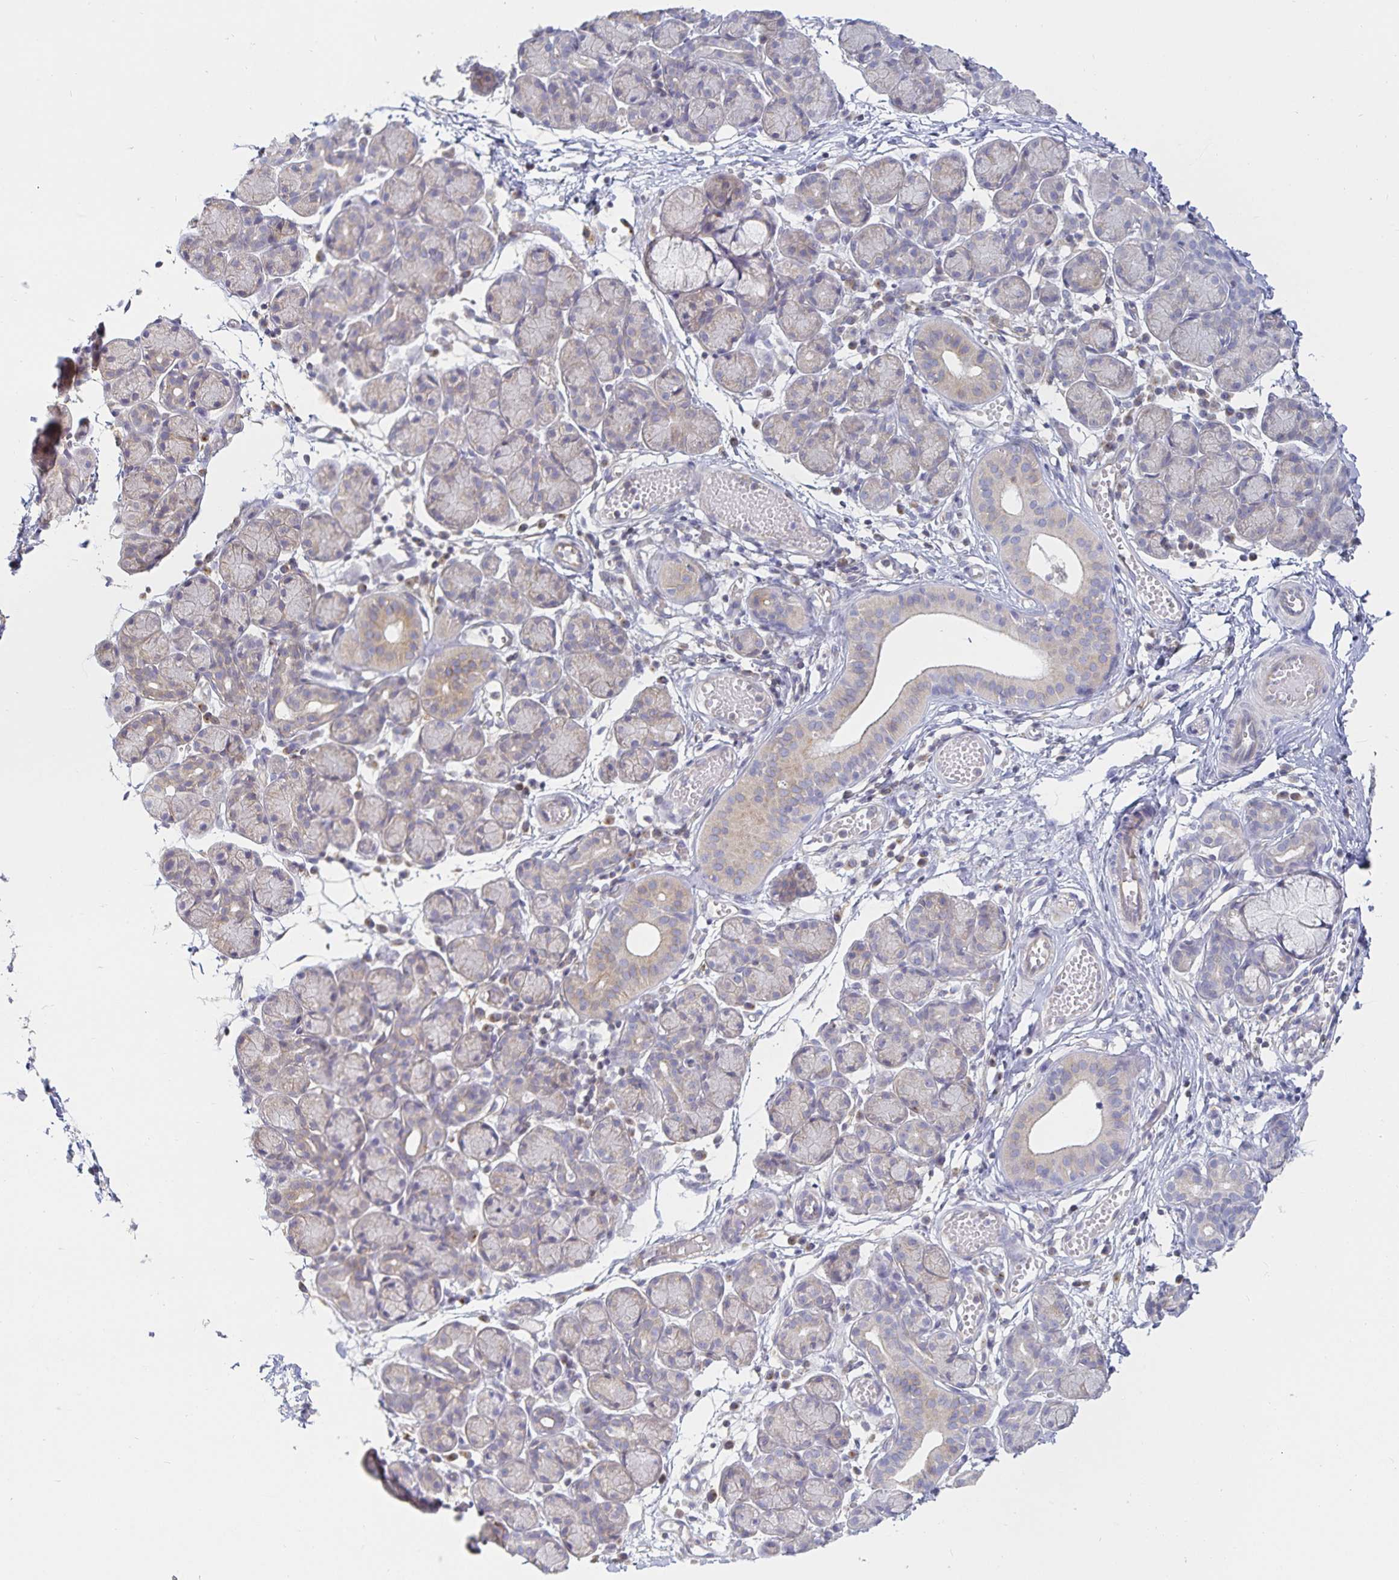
{"staining": {"intensity": "weak", "quantity": "<25%", "location": "cytoplasmic/membranous"}, "tissue": "salivary gland", "cell_type": "Glandular cells", "image_type": "normal", "snomed": [{"axis": "morphology", "description": "Normal tissue, NOS"}, {"axis": "morphology", "description": "Inflammation, NOS"}, {"axis": "topography", "description": "Lymph node"}, {"axis": "topography", "description": "Salivary gland"}], "caption": "Protein analysis of normal salivary gland demonstrates no significant staining in glandular cells.", "gene": "SFTPA1", "patient": {"sex": "male", "age": 3}}